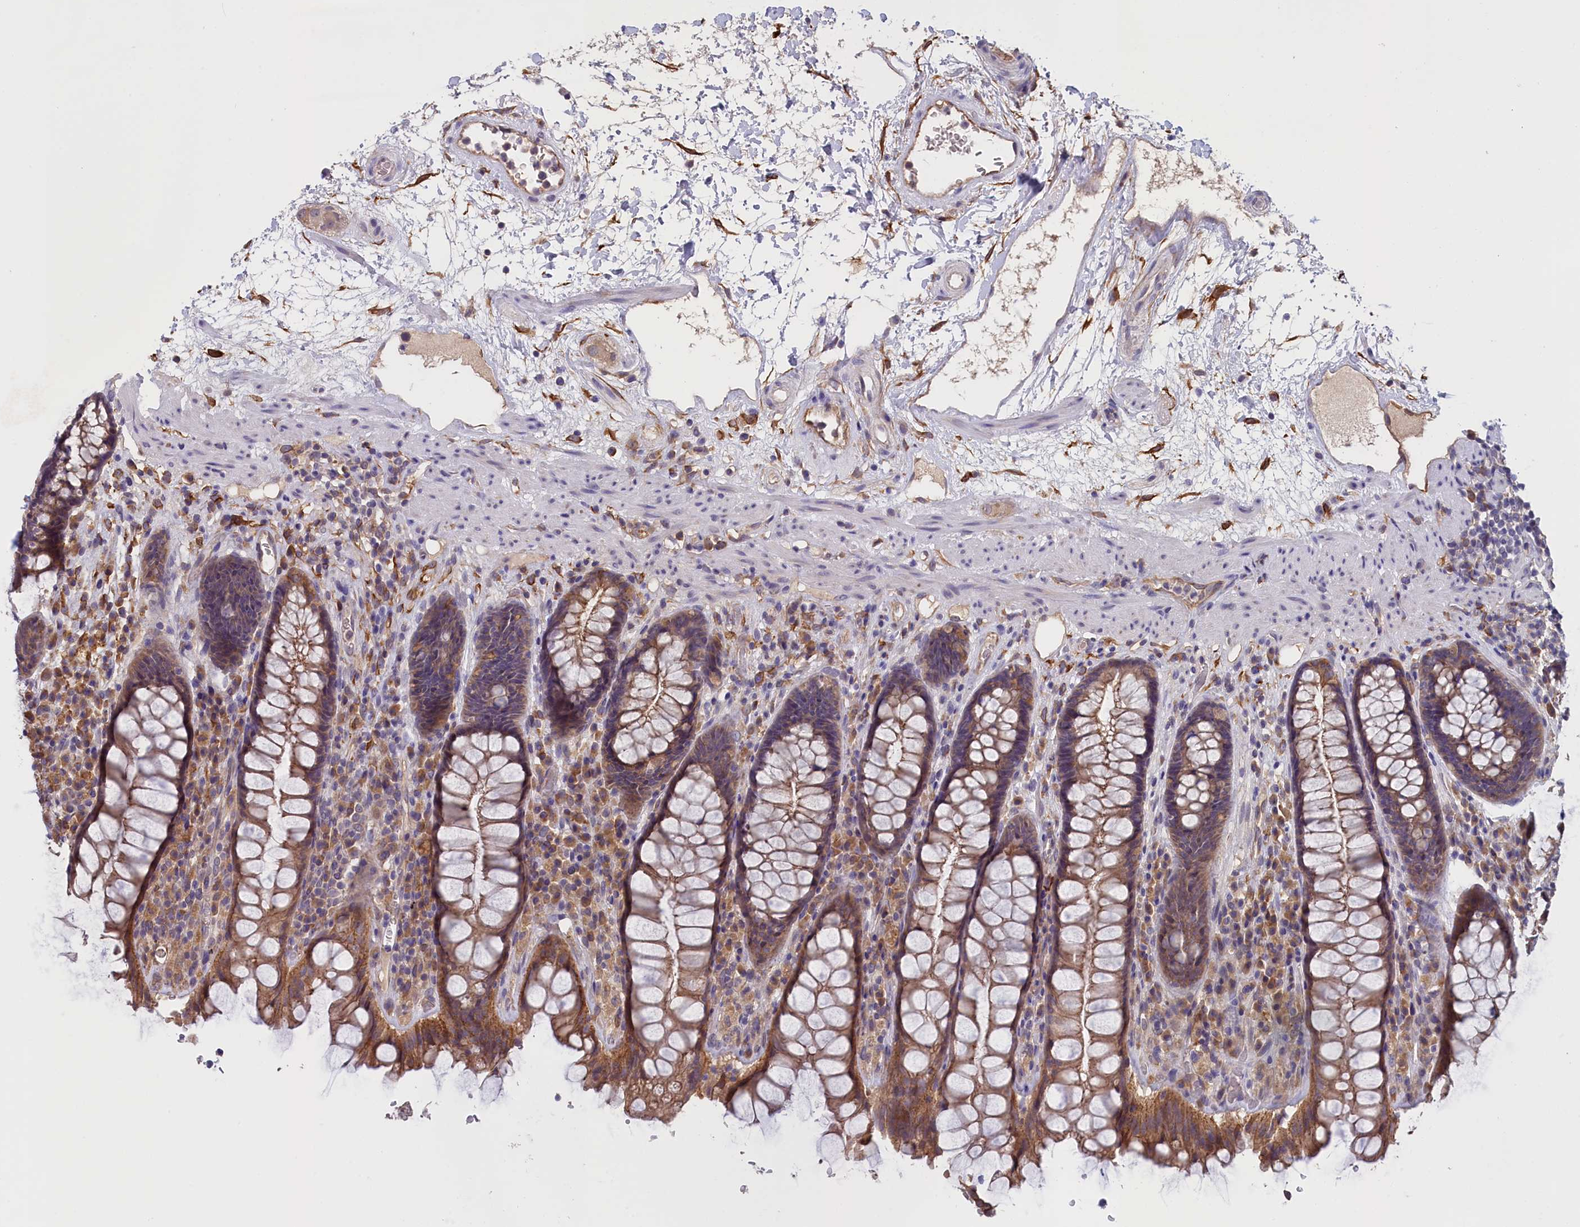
{"staining": {"intensity": "moderate", "quantity": ">75%", "location": "cytoplasmic/membranous"}, "tissue": "rectum", "cell_type": "Glandular cells", "image_type": "normal", "snomed": [{"axis": "morphology", "description": "Normal tissue, NOS"}, {"axis": "topography", "description": "Rectum"}], "caption": "This photomicrograph displays IHC staining of benign human rectum, with medium moderate cytoplasmic/membranous staining in about >75% of glandular cells.", "gene": "COL19A1", "patient": {"sex": "male", "age": 64}}